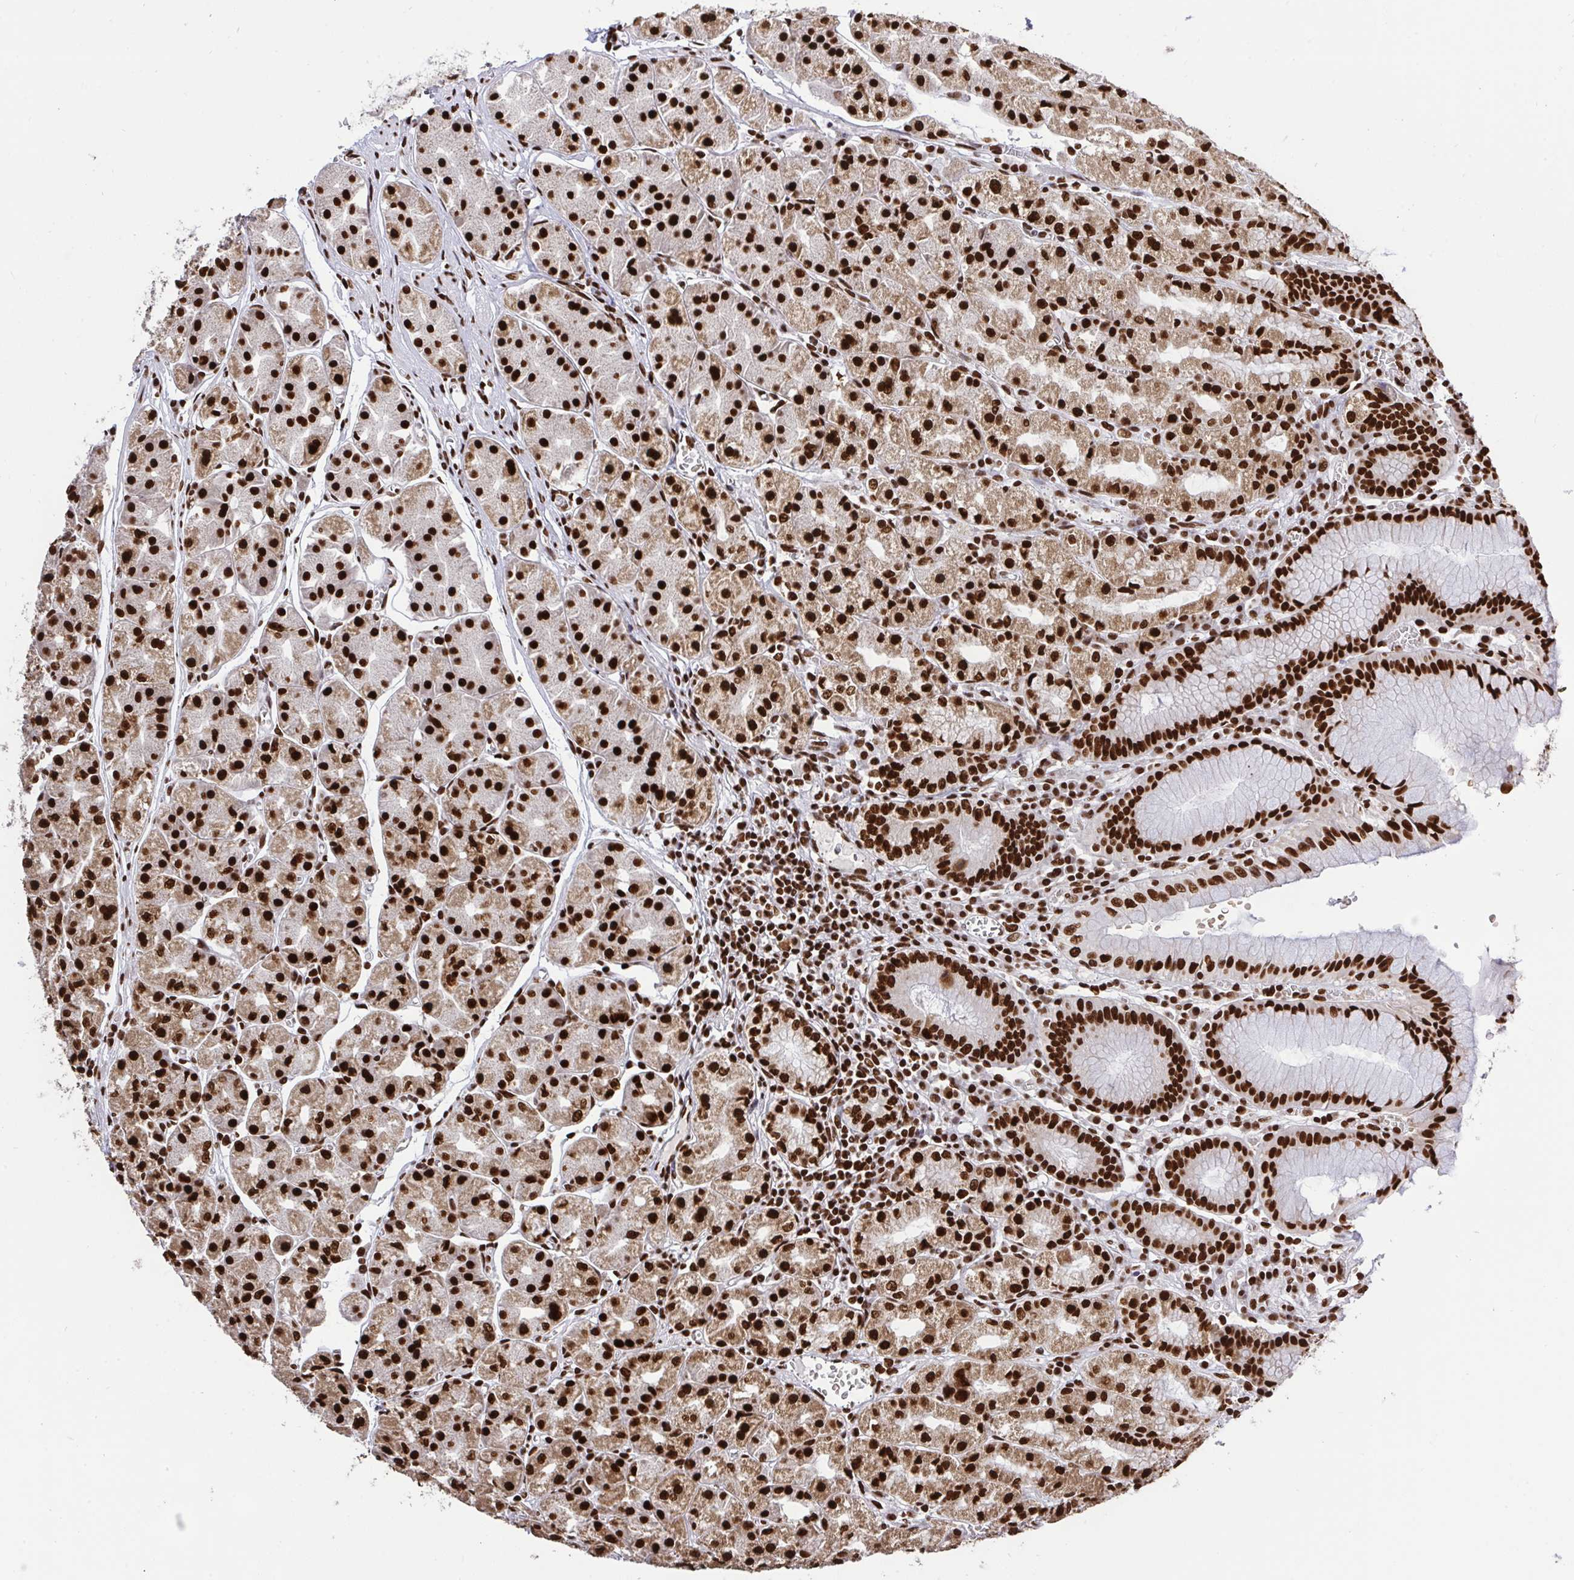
{"staining": {"intensity": "strong", "quantity": ">75%", "location": "nuclear"}, "tissue": "stomach", "cell_type": "Glandular cells", "image_type": "normal", "snomed": [{"axis": "morphology", "description": "Normal tissue, NOS"}, {"axis": "topography", "description": "Stomach"}], "caption": "Immunohistochemical staining of normal human stomach displays strong nuclear protein positivity in approximately >75% of glandular cells. Nuclei are stained in blue.", "gene": "ENSG00000268083", "patient": {"sex": "male", "age": 55}}